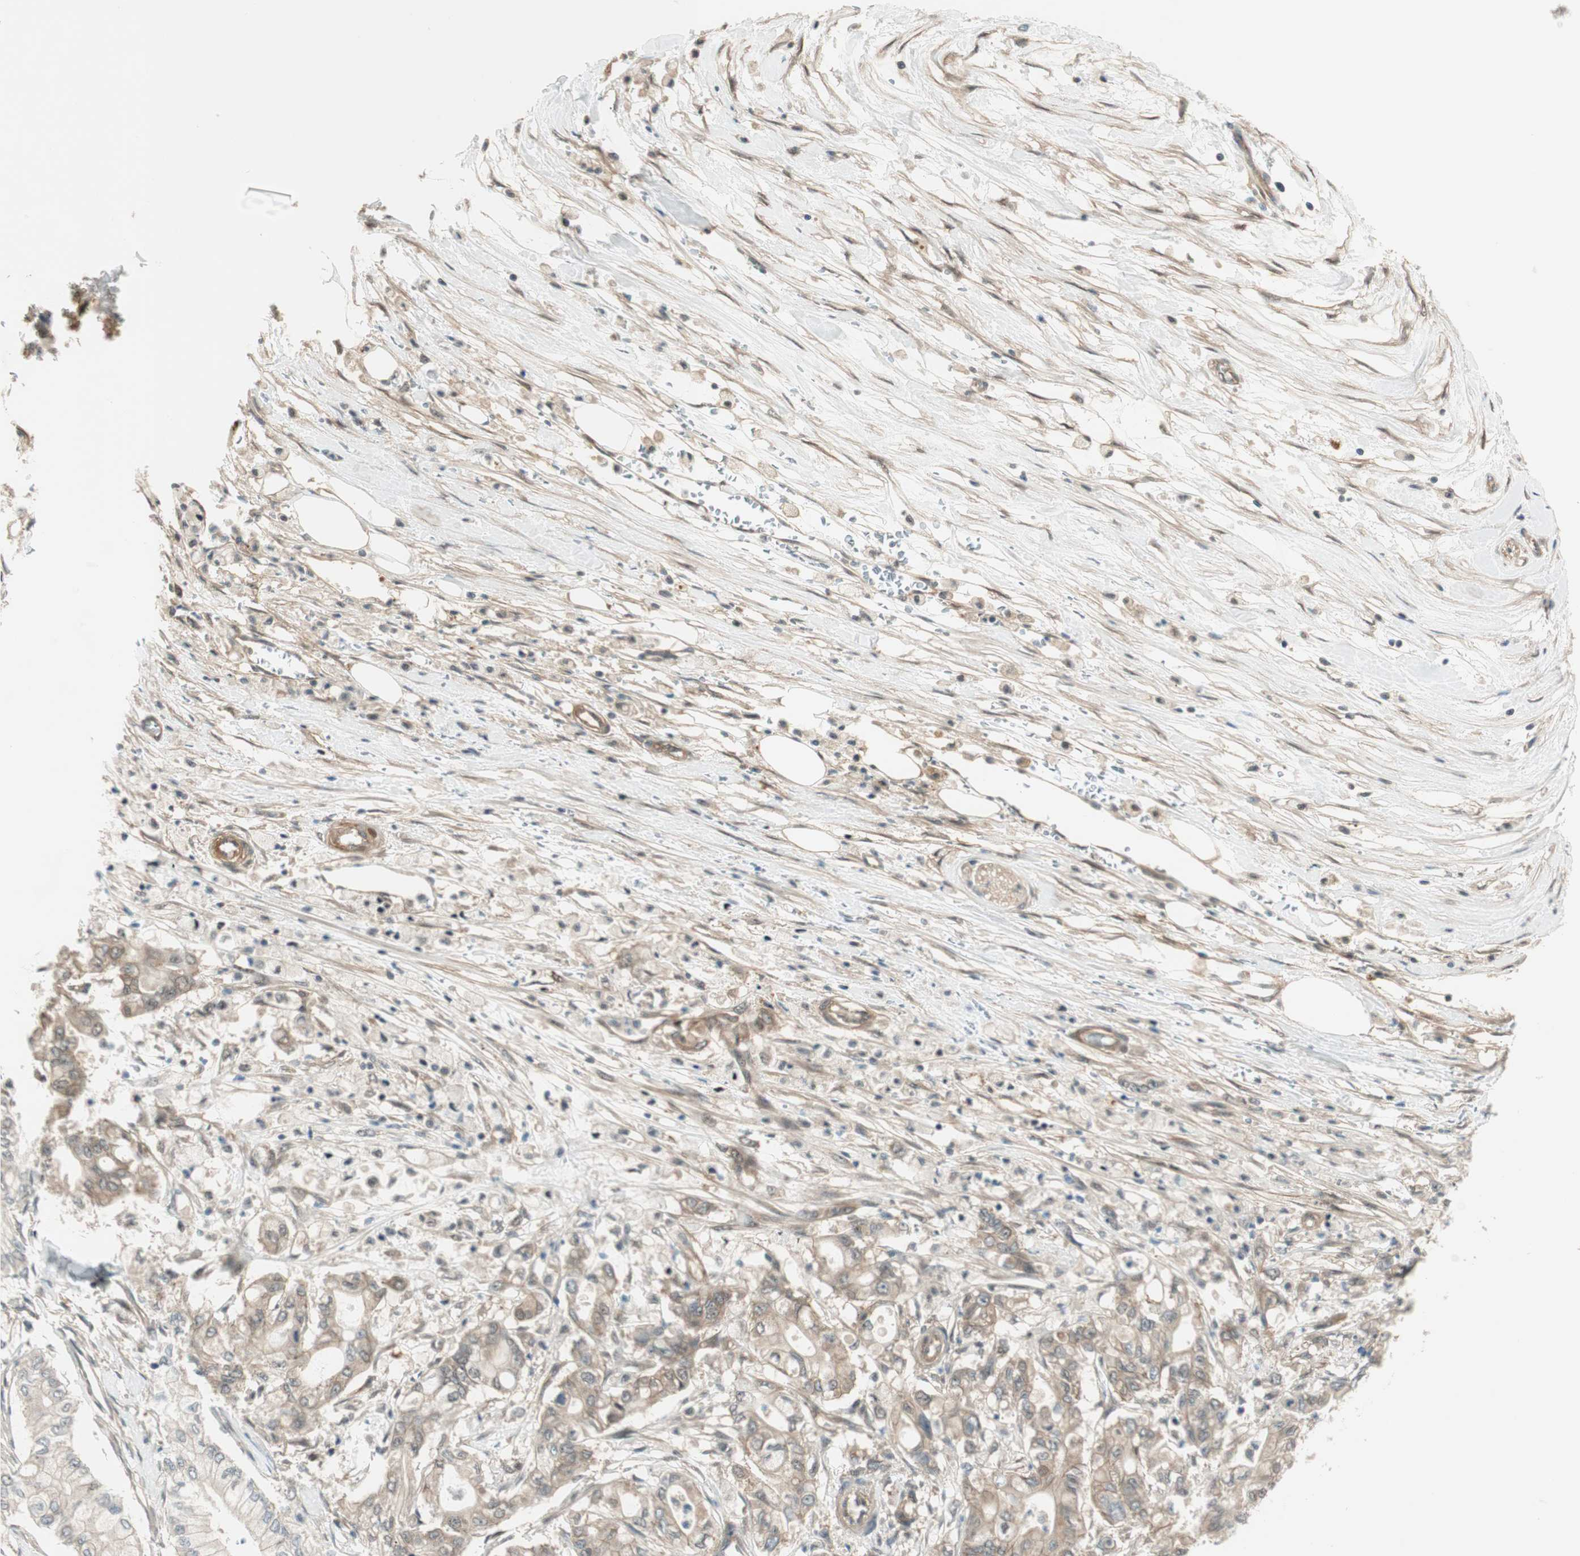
{"staining": {"intensity": "weak", "quantity": ">75%", "location": "cytoplasmic/membranous"}, "tissue": "pancreatic cancer", "cell_type": "Tumor cells", "image_type": "cancer", "snomed": [{"axis": "morphology", "description": "Adenocarcinoma, NOS"}, {"axis": "topography", "description": "Pancreas"}], "caption": "Immunohistochemical staining of human pancreatic cancer (adenocarcinoma) shows weak cytoplasmic/membranous protein staining in approximately >75% of tumor cells.", "gene": "PSMD8", "patient": {"sex": "male", "age": 70}}